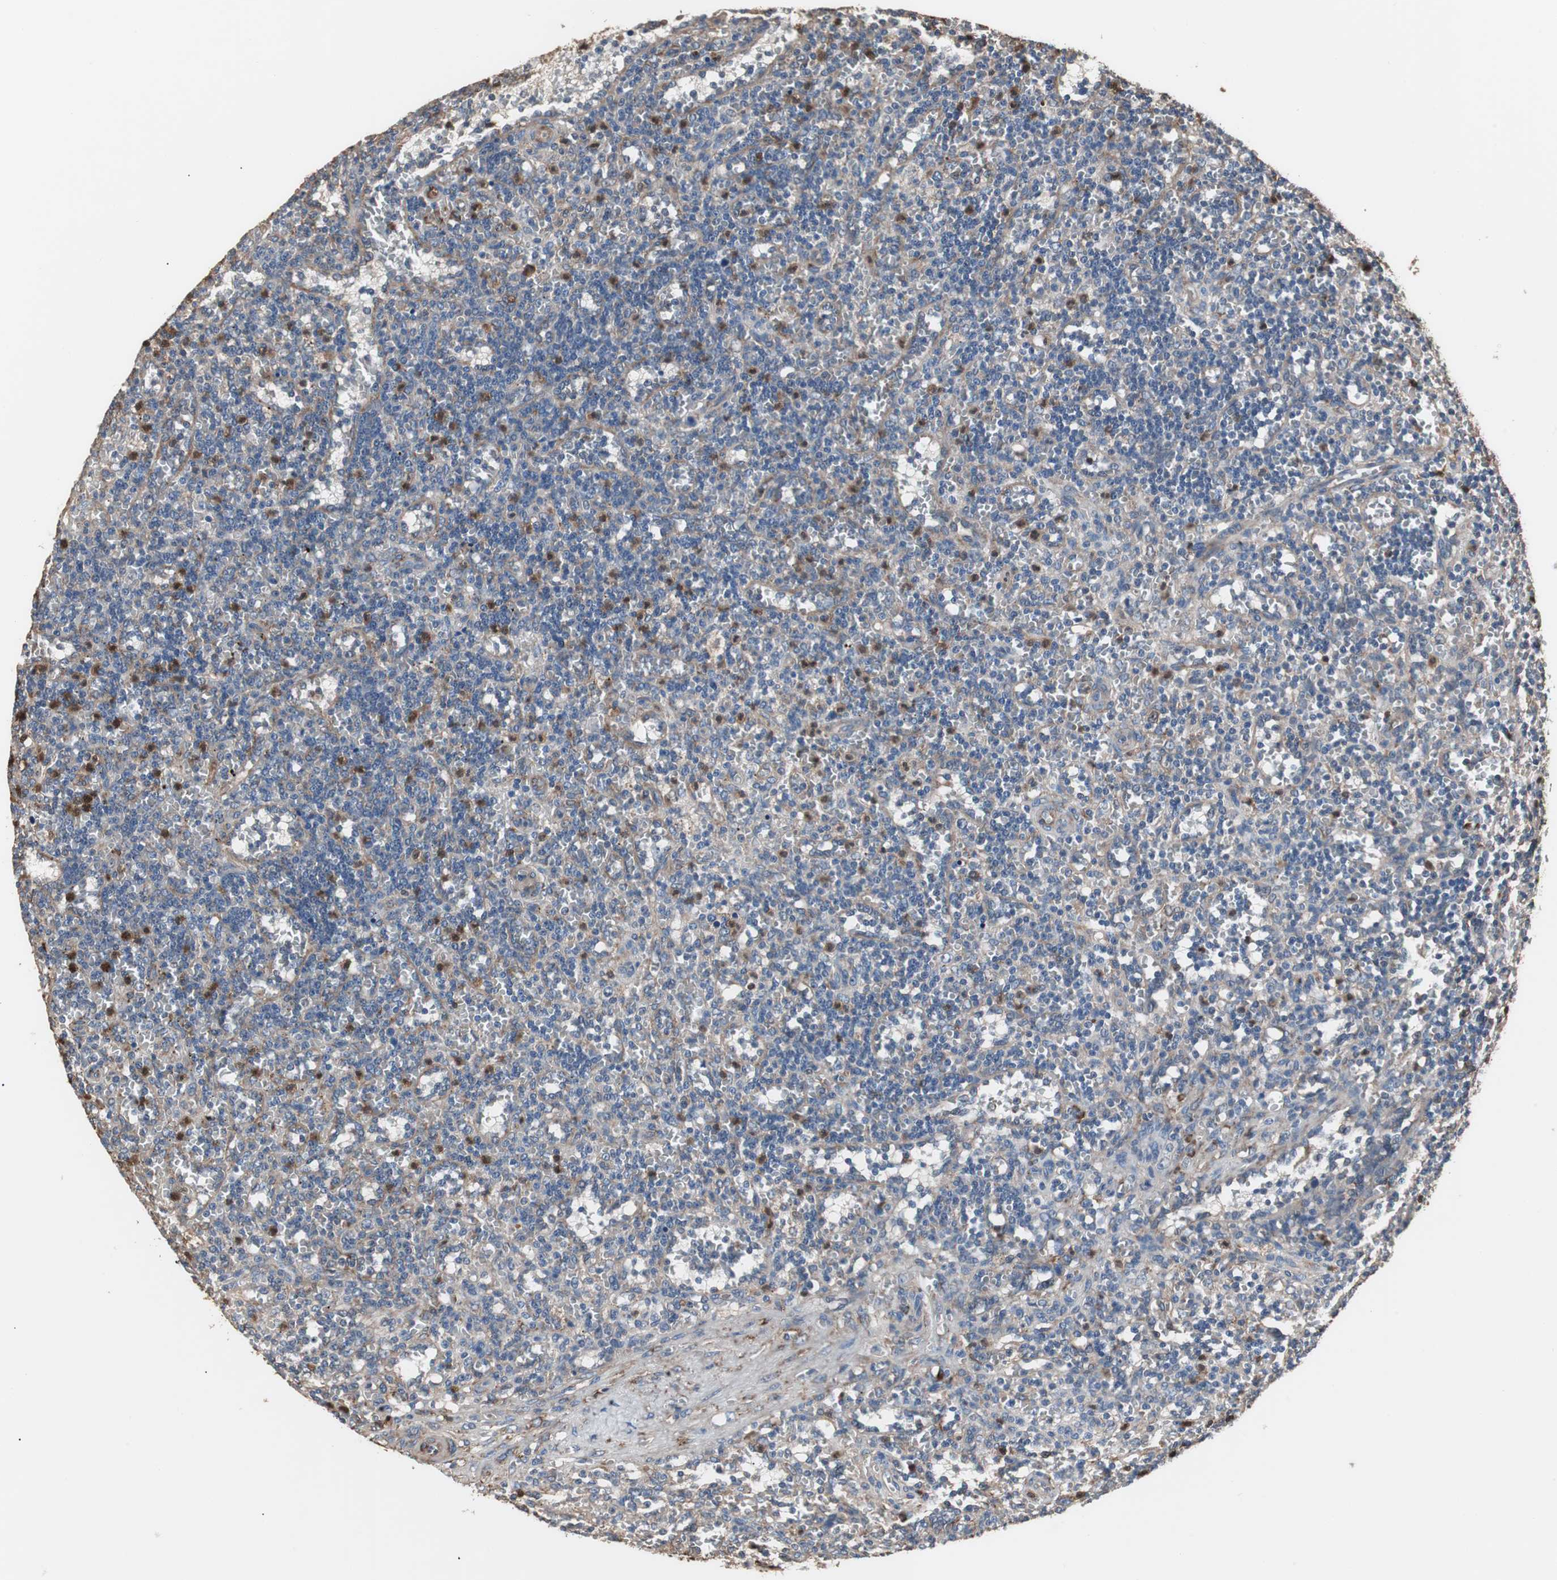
{"staining": {"intensity": "weak", "quantity": "25%-75%", "location": "cytoplasmic/membranous"}, "tissue": "lymphoma", "cell_type": "Tumor cells", "image_type": "cancer", "snomed": [{"axis": "morphology", "description": "Malignant lymphoma, non-Hodgkin's type, Low grade"}, {"axis": "topography", "description": "Spleen"}], "caption": "Immunohistochemical staining of lymphoma displays low levels of weak cytoplasmic/membranous expression in about 25%-75% of tumor cells.", "gene": "CALU", "patient": {"sex": "male", "age": 73}}